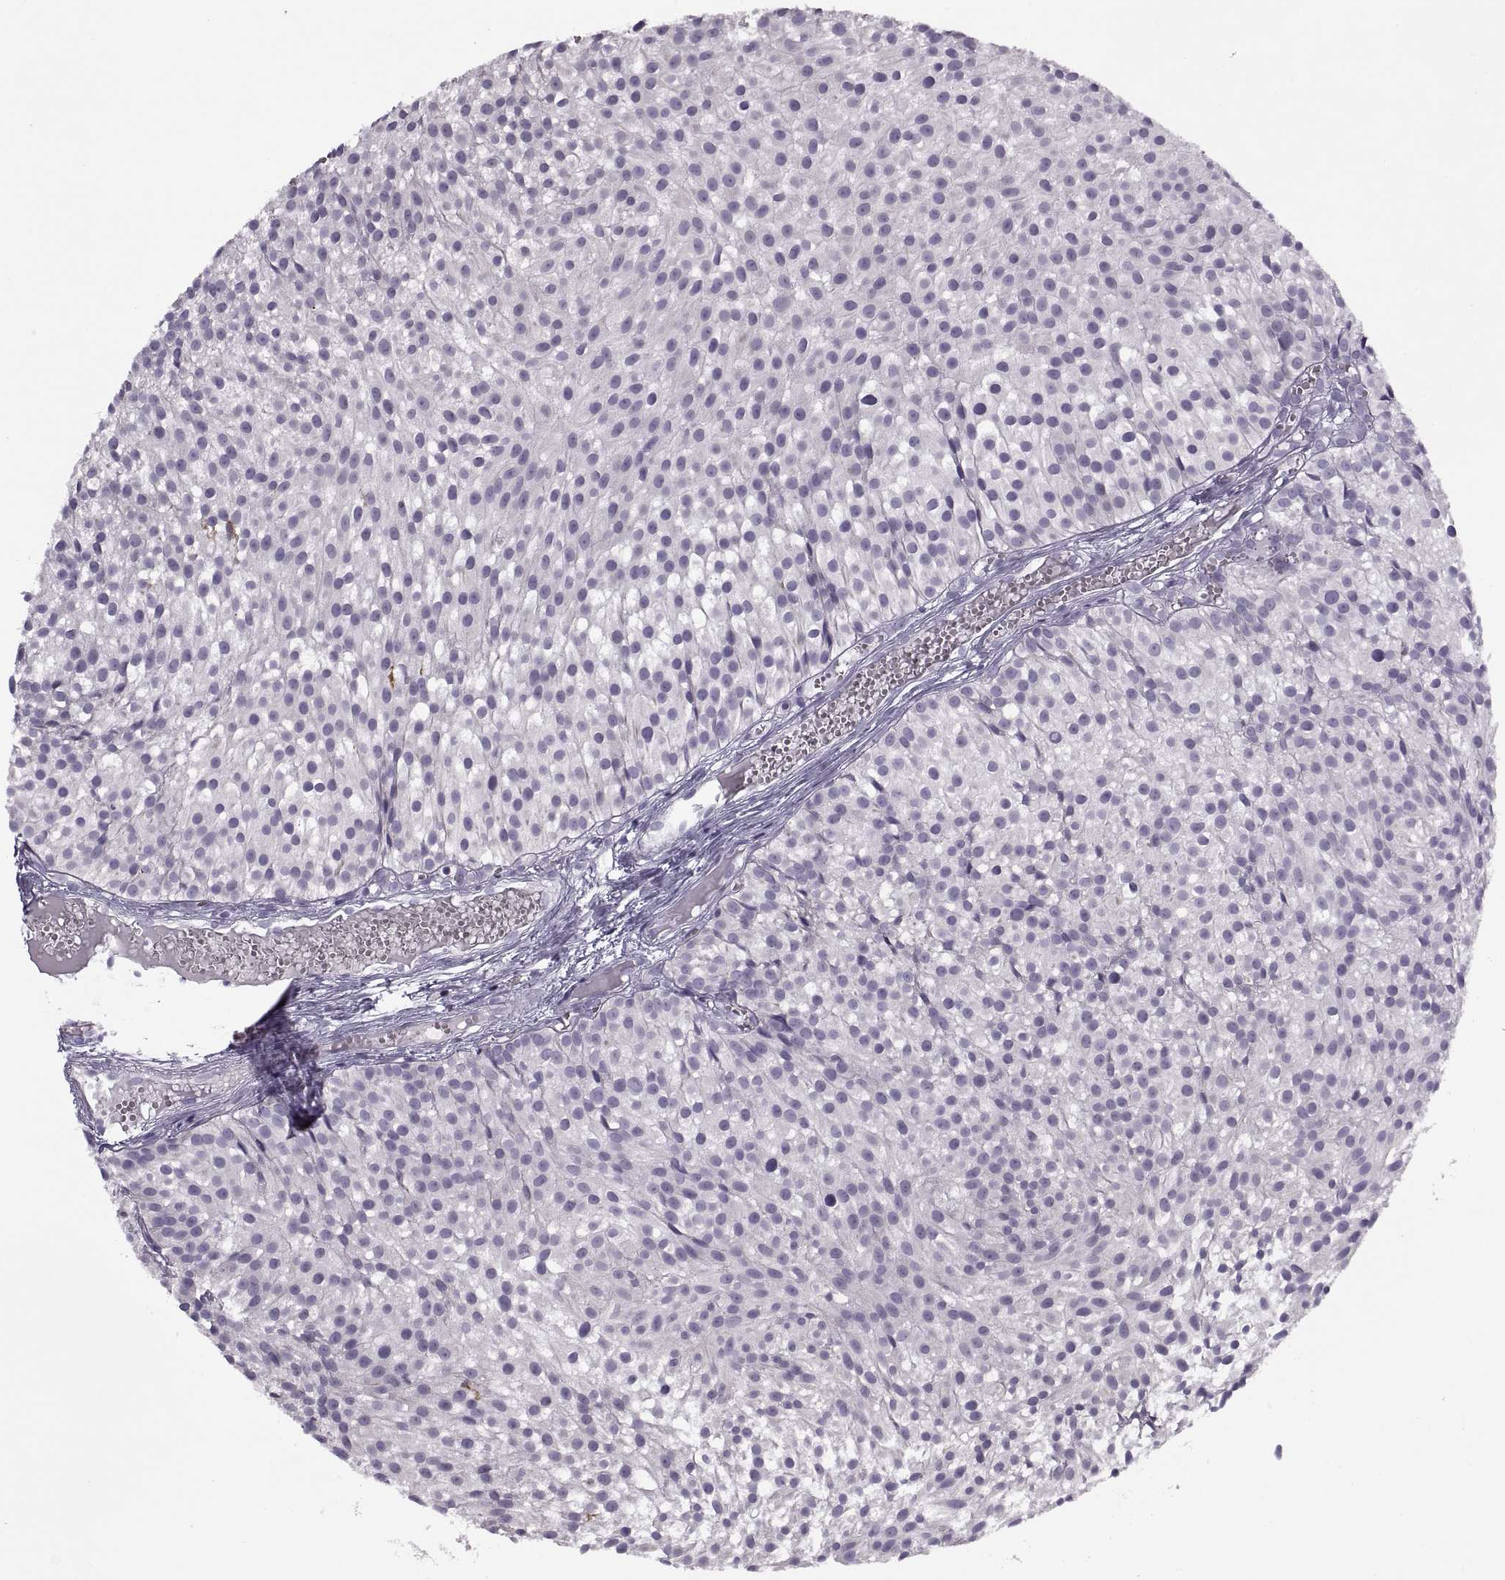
{"staining": {"intensity": "negative", "quantity": "none", "location": "none"}, "tissue": "urothelial cancer", "cell_type": "Tumor cells", "image_type": "cancer", "snomed": [{"axis": "morphology", "description": "Urothelial carcinoma, Low grade"}, {"axis": "topography", "description": "Urinary bladder"}], "caption": "Low-grade urothelial carcinoma stained for a protein using immunohistochemistry displays no positivity tumor cells.", "gene": "H2AP", "patient": {"sex": "male", "age": 63}}